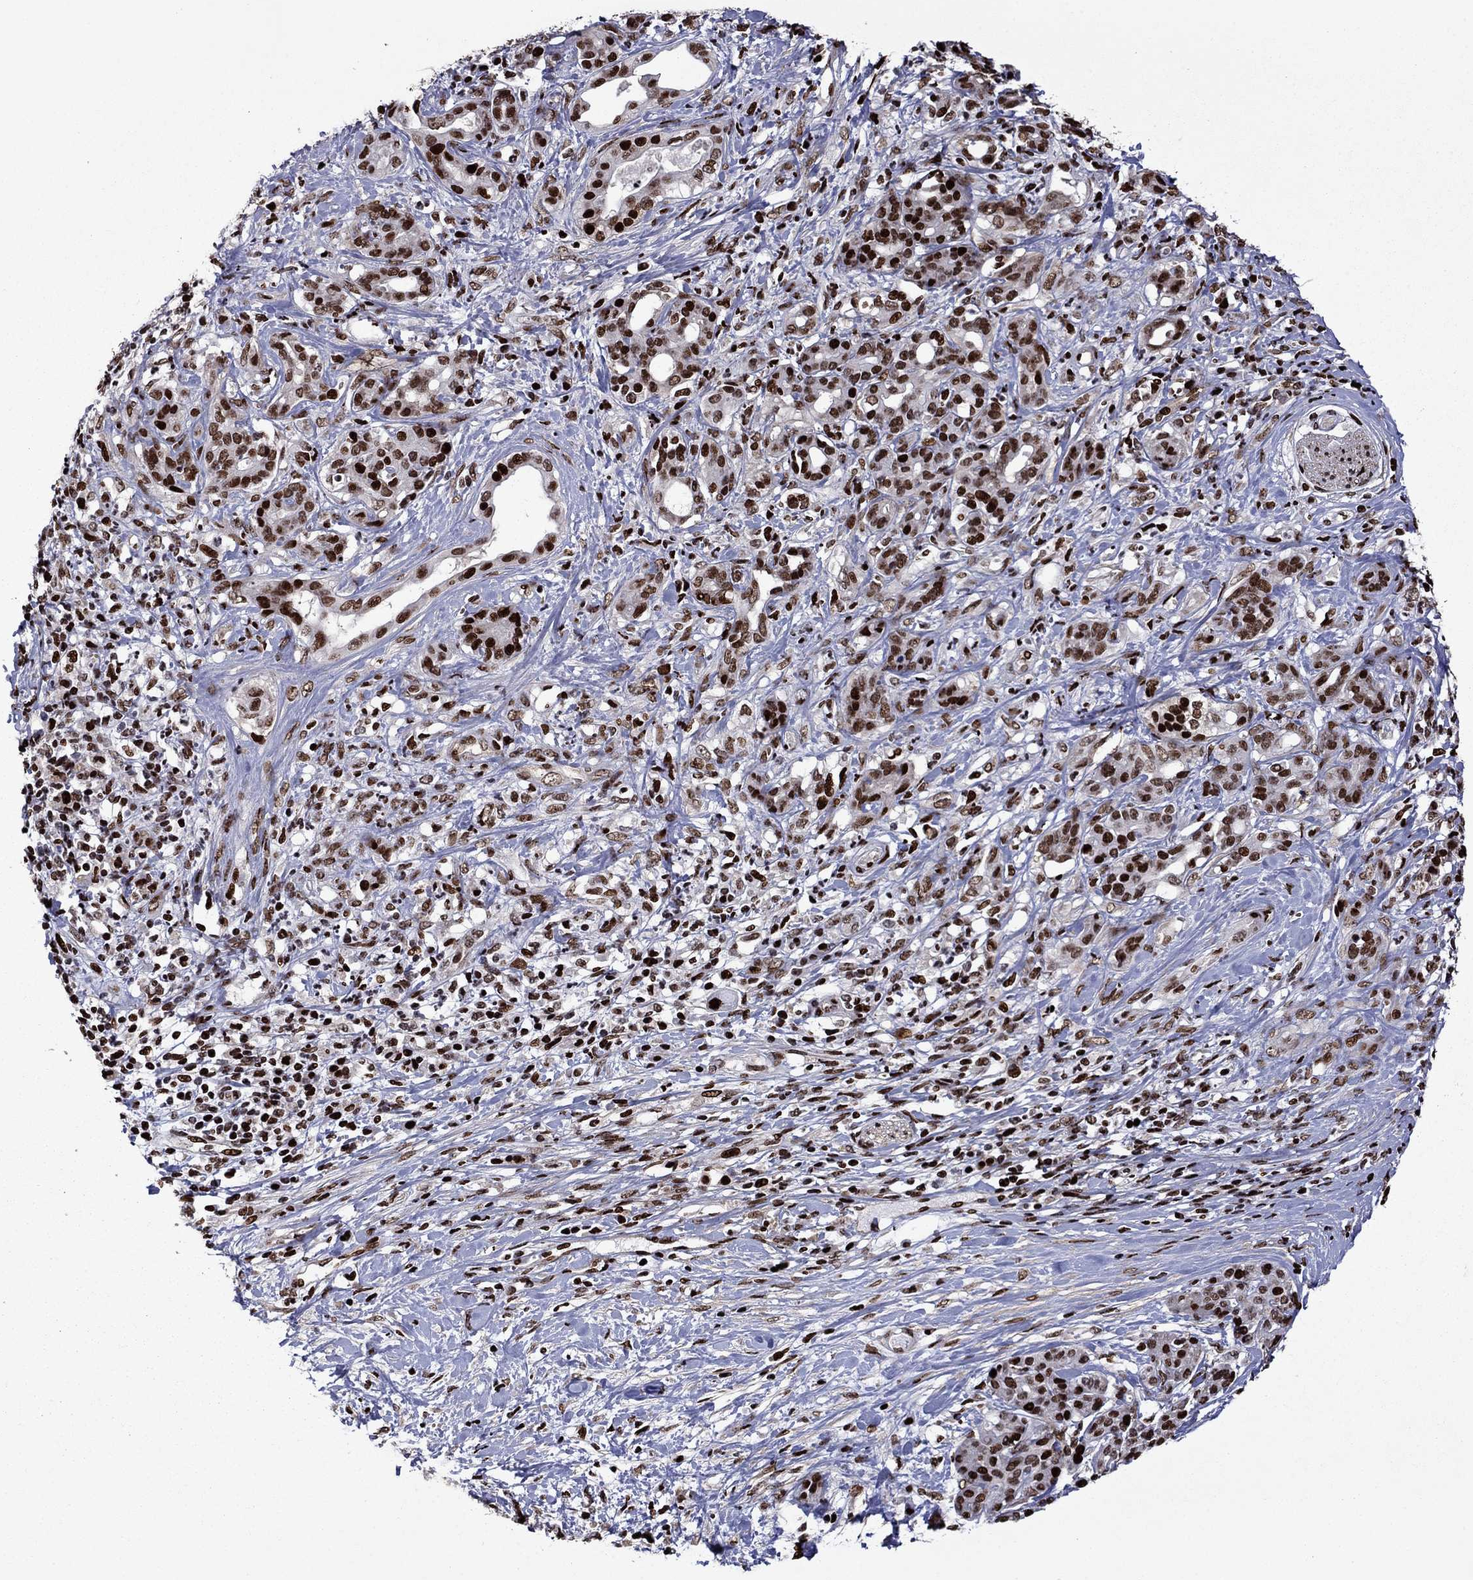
{"staining": {"intensity": "strong", "quantity": ">75%", "location": "nuclear"}, "tissue": "pancreatic cancer", "cell_type": "Tumor cells", "image_type": "cancer", "snomed": [{"axis": "morphology", "description": "Adenocarcinoma, NOS"}, {"axis": "topography", "description": "Pancreas"}], "caption": "The immunohistochemical stain shows strong nuclear positivity in tumor cells of pancreatic cancer tissue.", "gene": "LIMK1", "patient": {"sex": "female", "age": 56}}